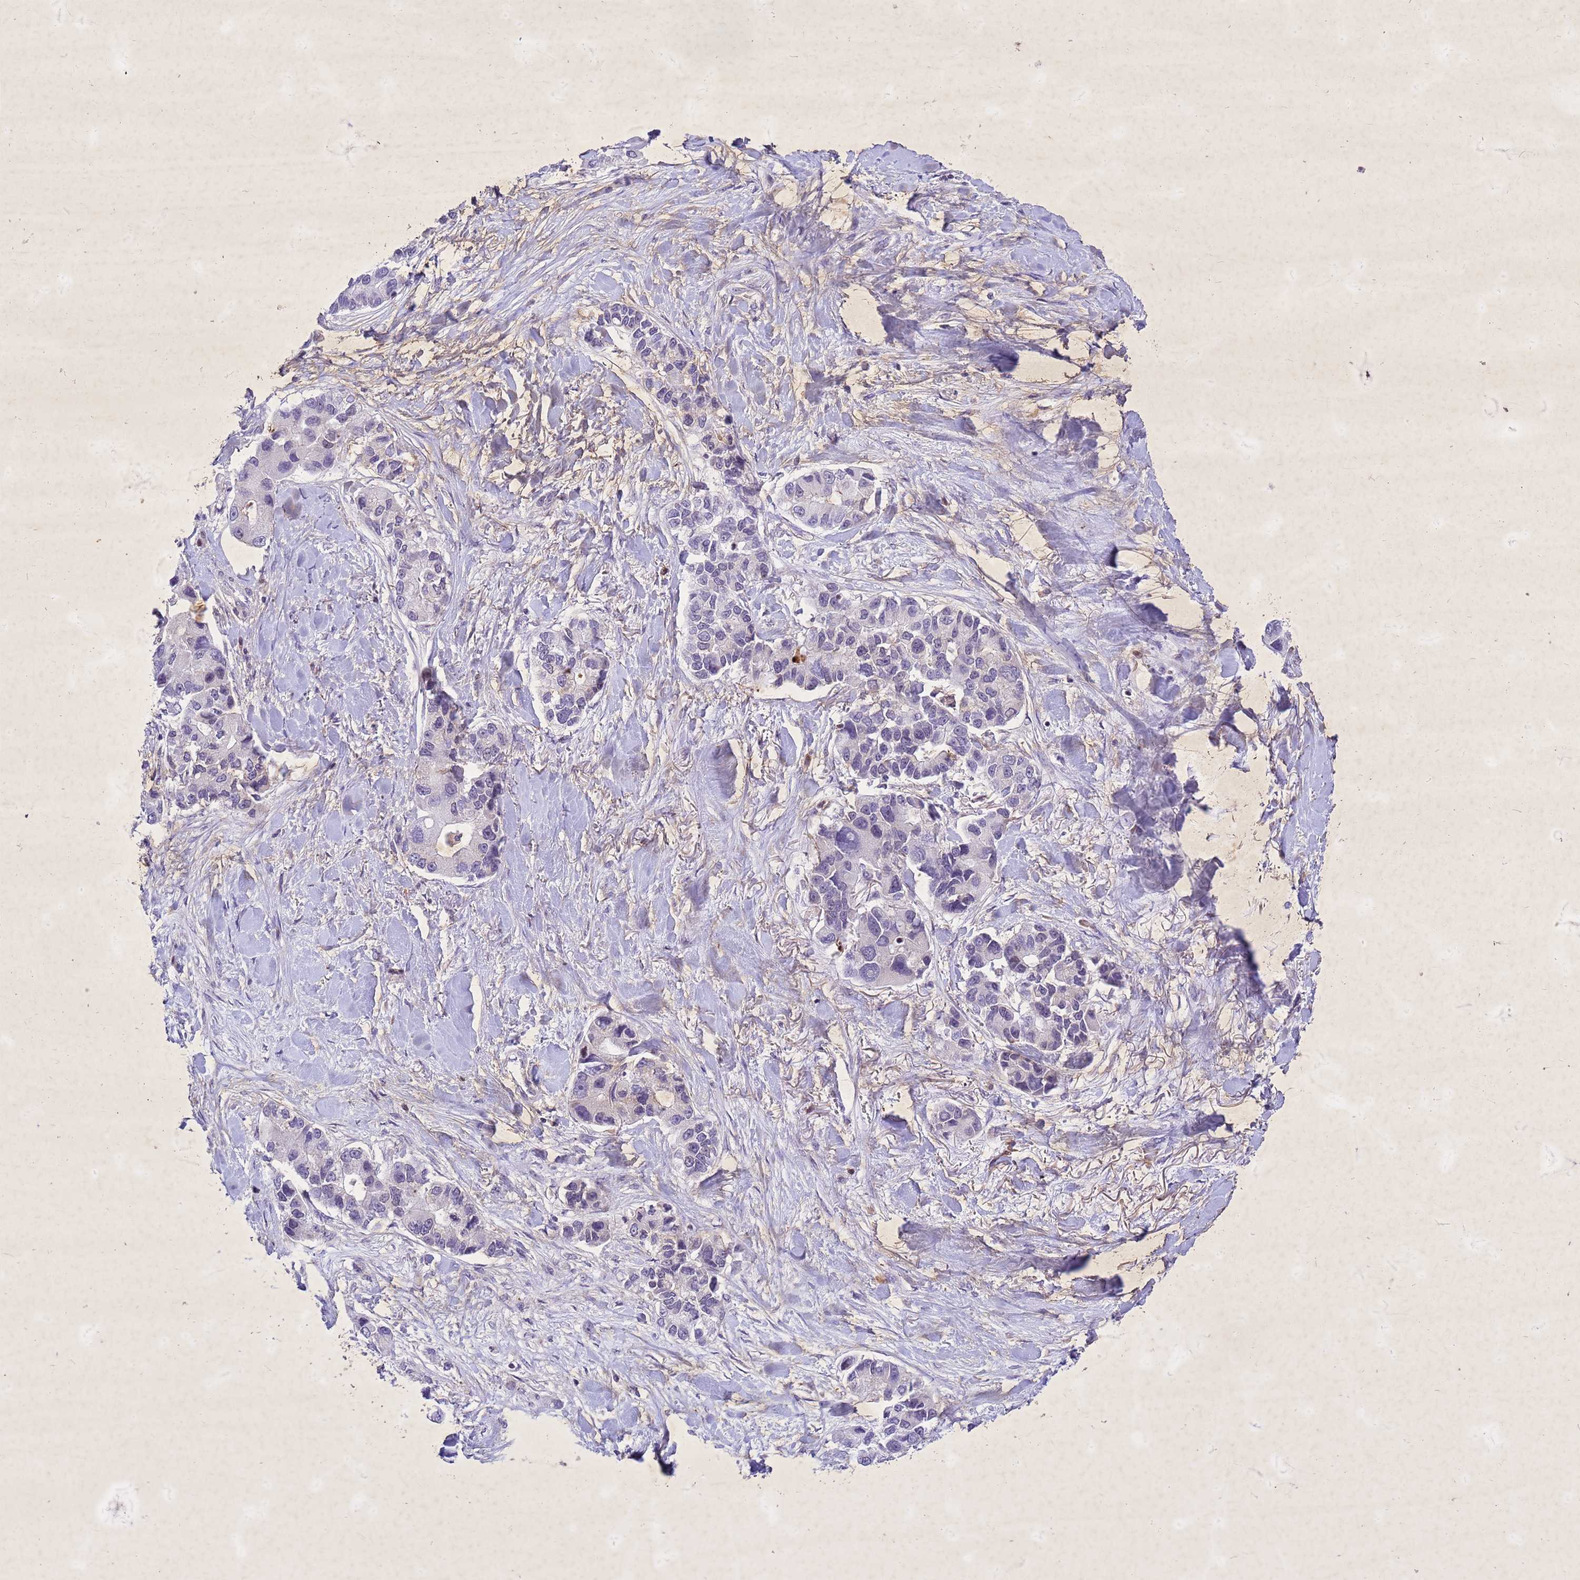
{"staining": {"intensity": "negative", "quantity": "none", "location": "none"}, "tissue": "lung cancer", "cell_type": "Tumor cells", "image_type": "cancer", "snomed": [{"axis": "morphology", "description": "Adenocarcinoma, NOS"}, {"axis": "topography", "description": "Lung"}], "caption": "Lung adenocarcinoma stained for a protein using immunohistochemistry (IHC) reveals no expression tumor cells.", "gene": "COPS9", "patient": {"sex": "female", "age": 54}}